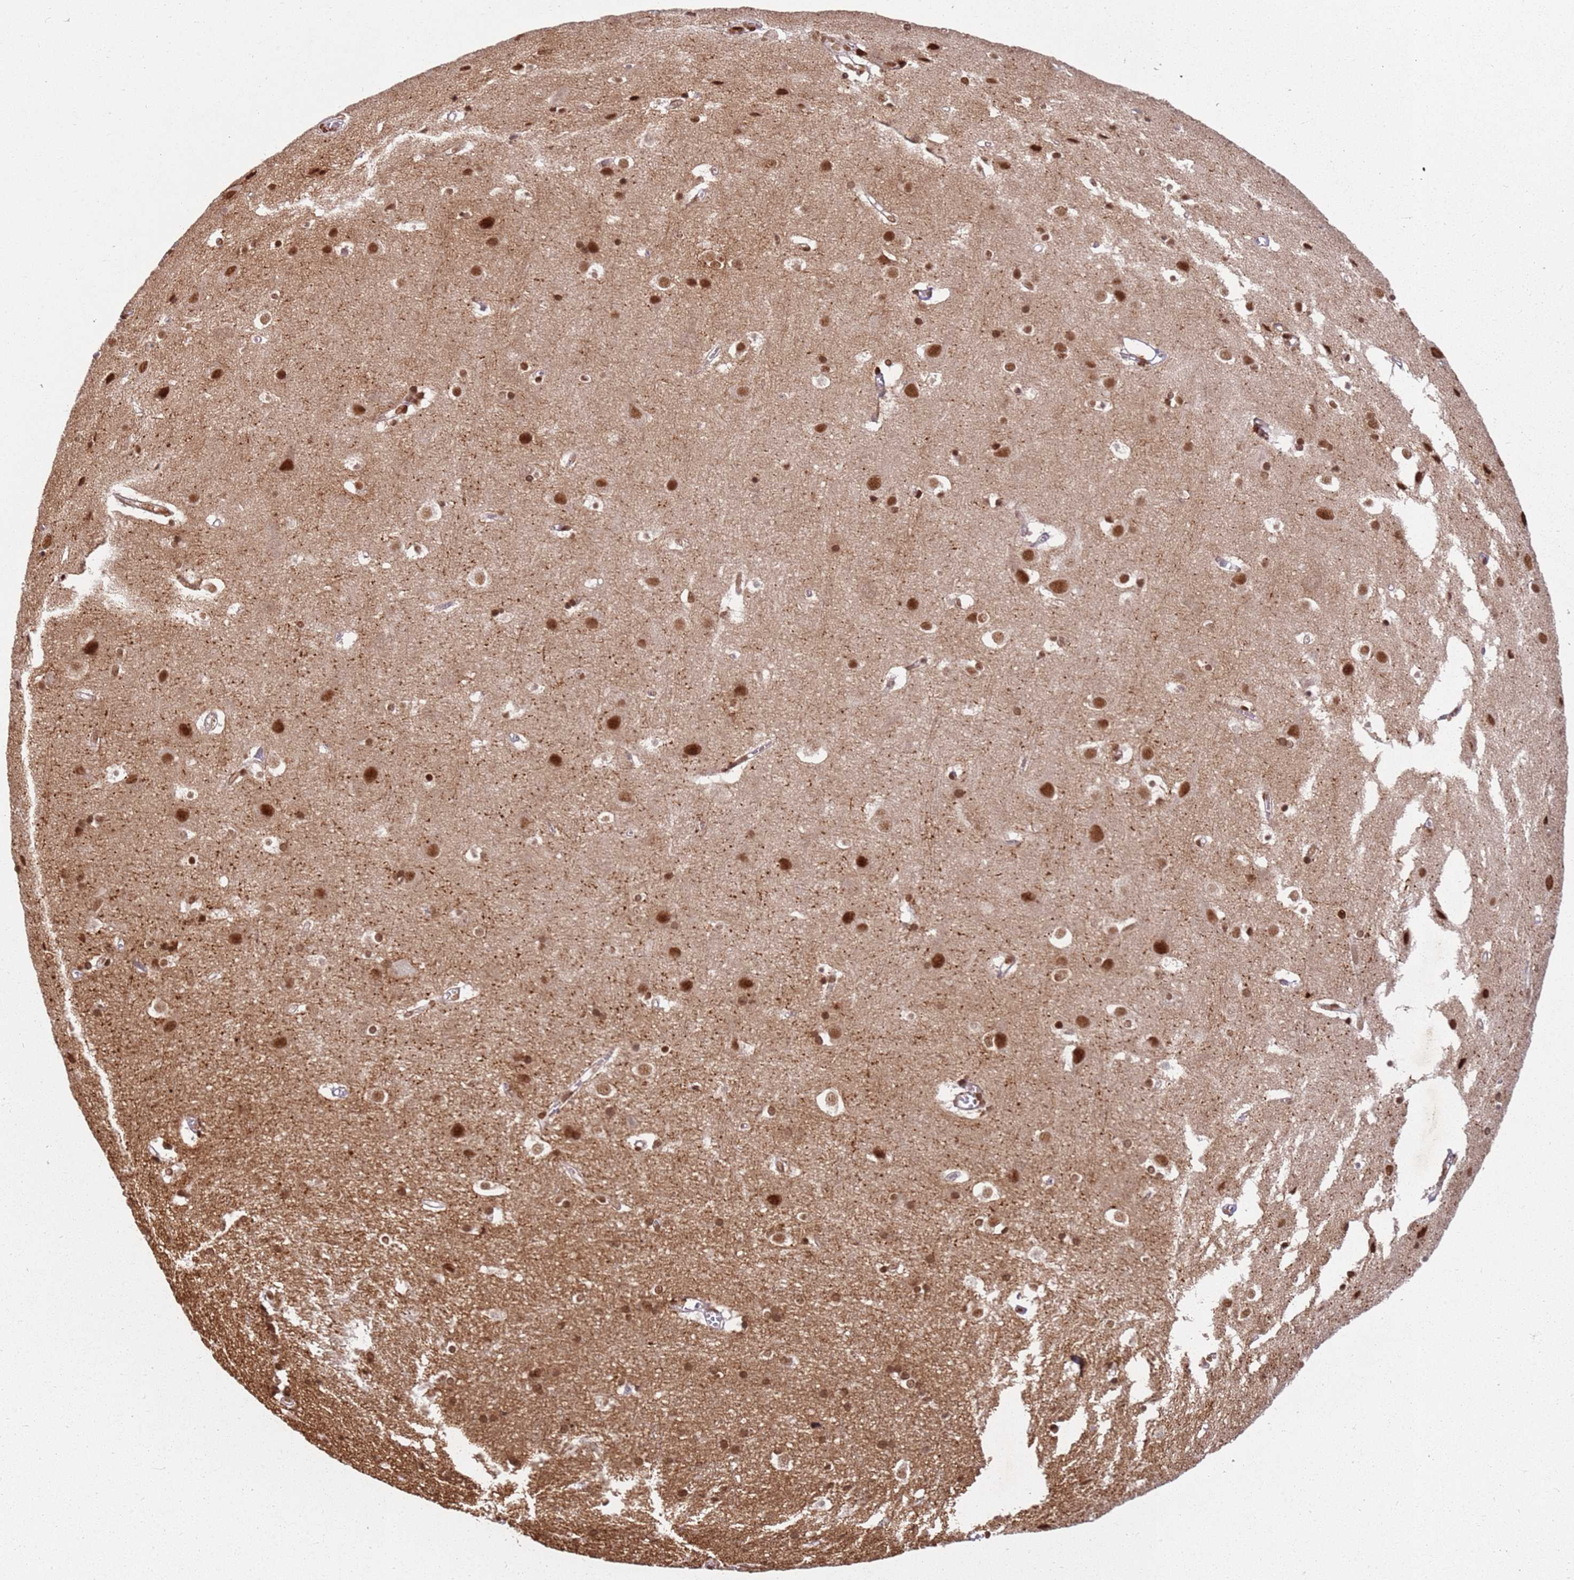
{"staining": {"intensity": "moderate", "quantity": ">75%", "location": "nuclear"}, "tissue": "cerebral cortex", "cell_type": "Endothelial cells", "image_type": "normal", "snomed": [{"axis": "morphology", "description": "Normal tissue, NOS"}, {"axis": "topography", "description": "Cerebral cortex"}], "caption": "Endothelial cells show medium levels of moderate nuclear positivity in approximately >75% of cells in normal human cerebral cortex. (IHC, brightfield microscopy, high magnification).", "gene": "TENT4A", "patient": {"sex": "male", "age": 54}}